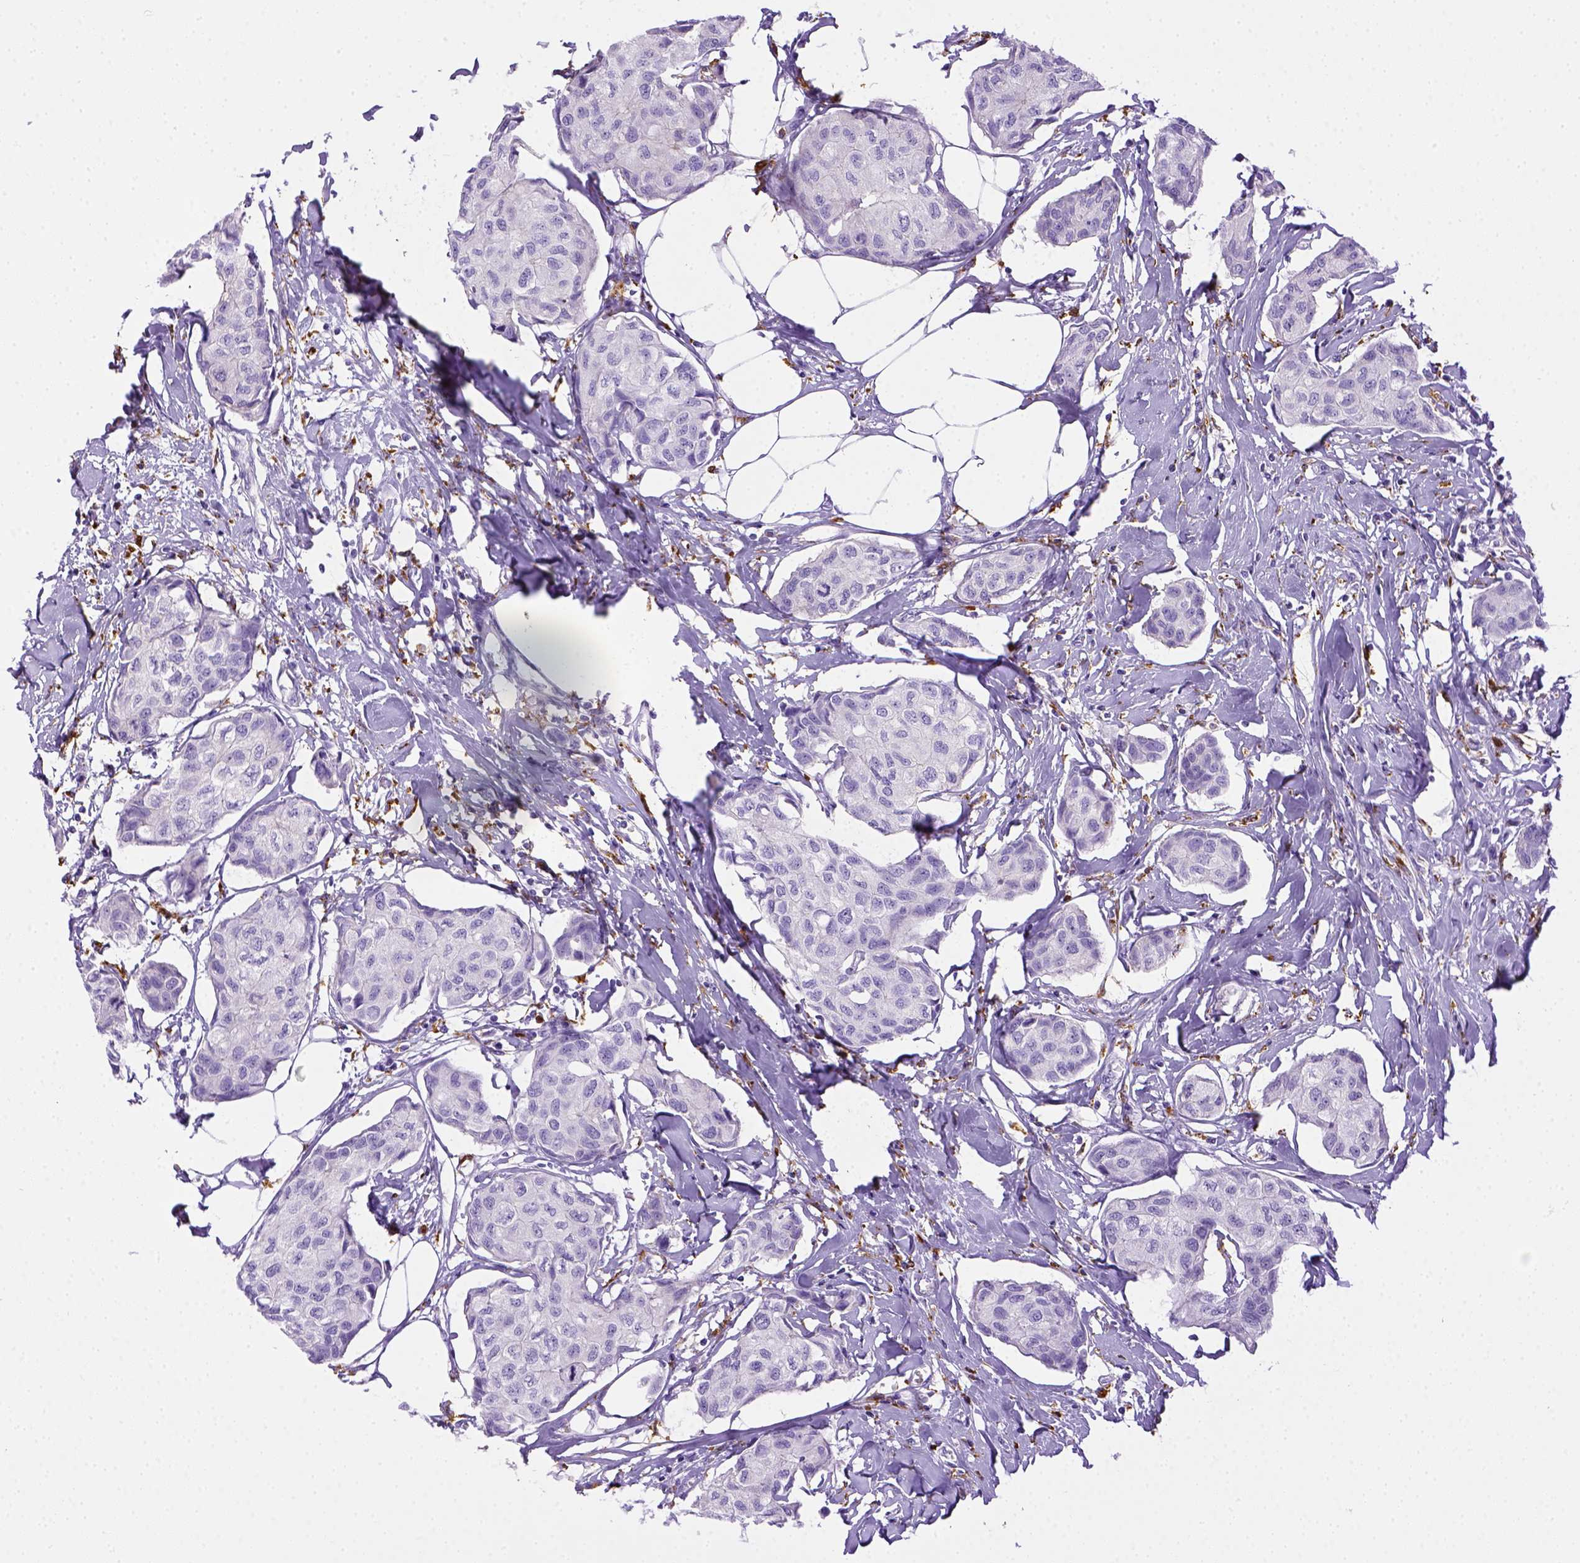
{"staining": {"intensity": "negative", "quantity": "none", "location": "none"}, "tissue": "breast cancer", "cell_type": "Tumor cells", "image_type": "cancer", "snomed": [{"axis": "morphology", "description": "Duct carcinoma"}, {"axis": "topography", "description": "Breast"}], "caption": "The micrograph exhibits no staining of tumor cells in breast cancer. (DAB immunohistochemistry (IHC), high magnification).", "gene": "CD68", "patient": {"sex": "female", "age": 80}}